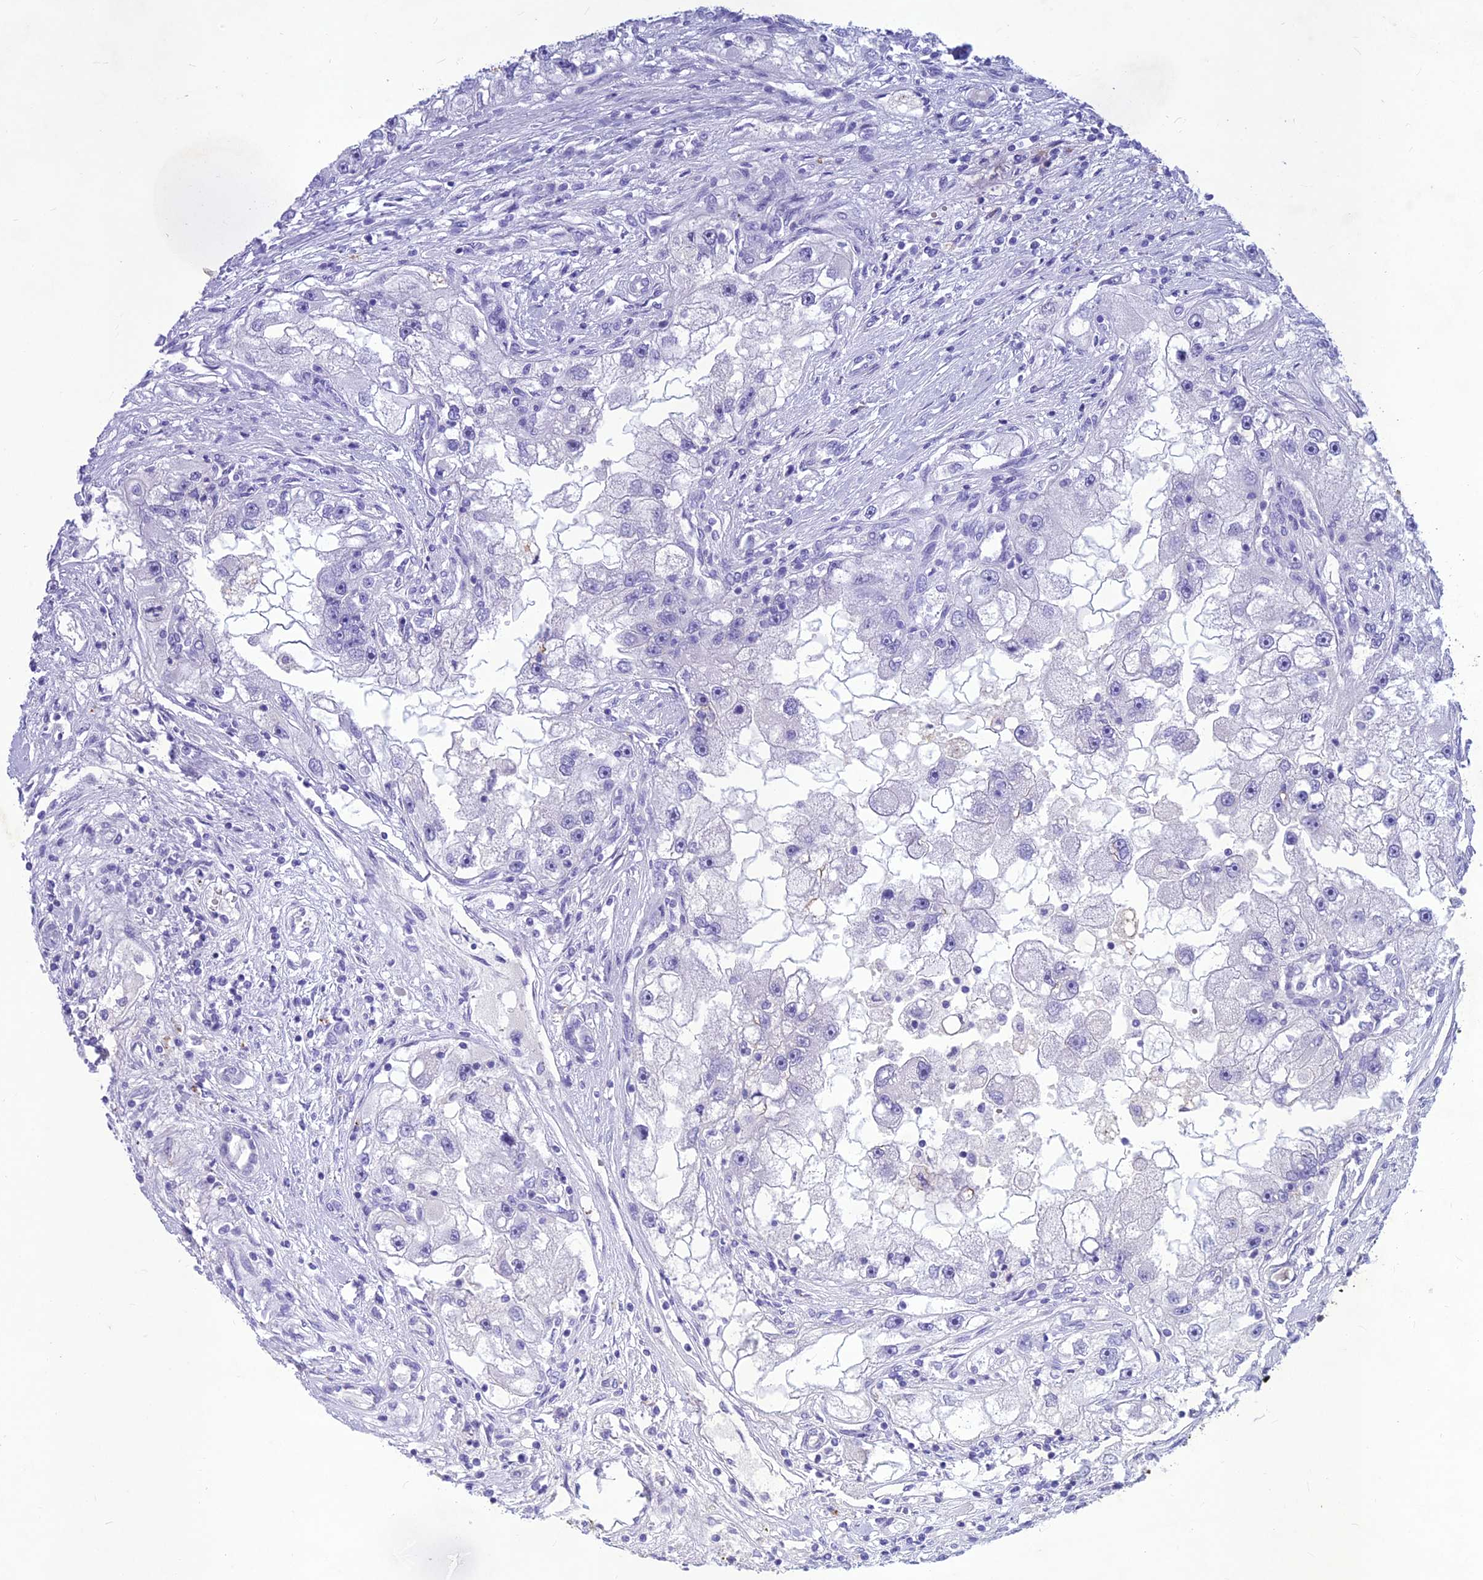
{"staining": {"intensity": "negative", "quantity": "none", "location": "none"}, "tissue": "renal cancer", "cell_type": "Tumor cells", "image_type": "cancer", "snomed": [{"axis": "morphology", "description": "Adenocarcinoma, NOS"}, {"axis": "topography", "description": "Kidney"}], "caption": "This micrograph is of renal cancer stained with immunohistochemistry to label a protein in brown with the nuclei are counter-stained blue. There is no positivity in tumor cells.", "gene": "IFT172", "patient": {"sex": "male", "age": 63}}